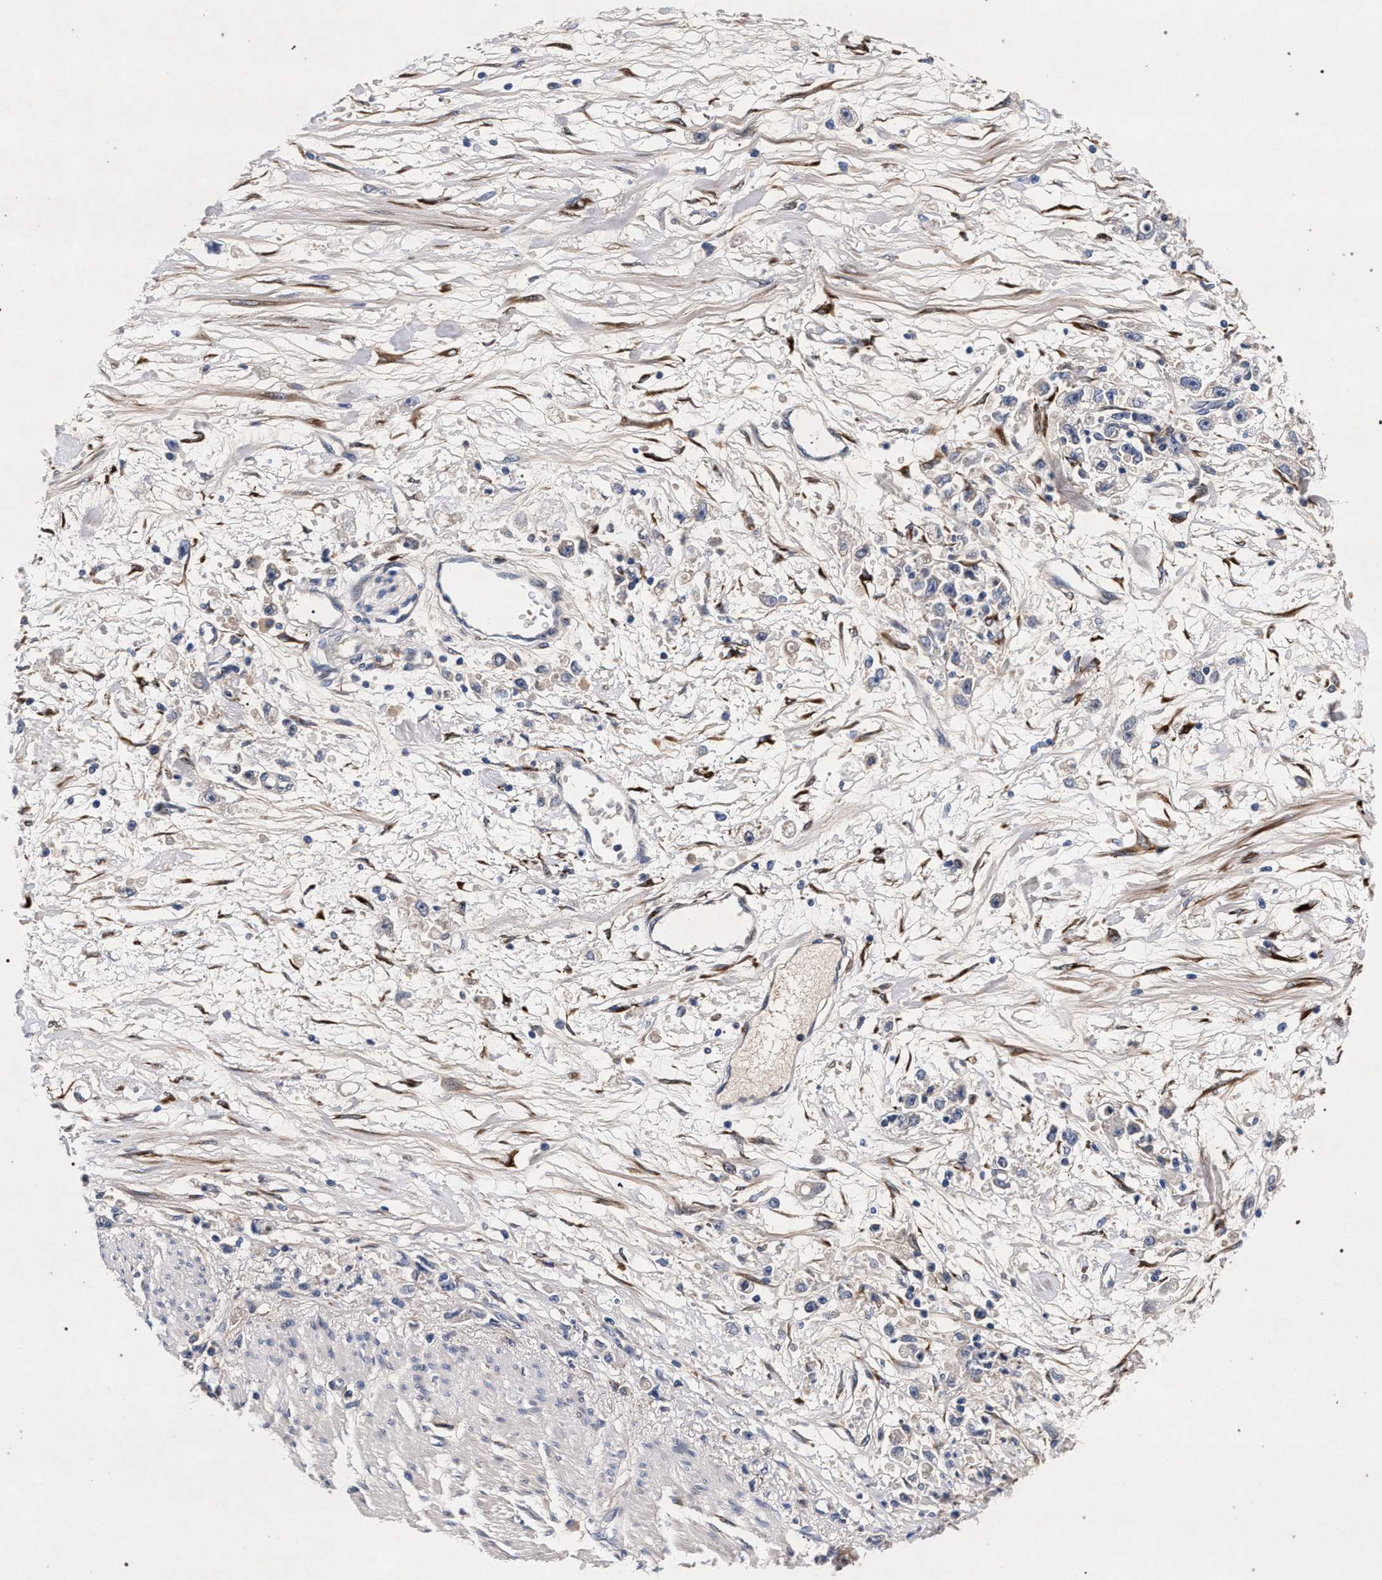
{"staining": {"intensity": "negative", "quantity": "none", "location": "none"}, "tissue": "stomach cancer", "cell_type": "Tumor cells", "image_type": "cancer", "snomed": [{"axis": "morphology", "description": "Adenocarcinoma, NOS"}, {"axis": "topography", "description": "Stomach"}], "caption": "Immunohistochemistry of stomach cancer (adenocarcinoma) reveals no positivity in tumor cells. (Stains: DAB (3,3'-diaminobenzidine) IHC with hematoxylin counter stain, Microscopy: brightfield microscopy at high magnification).", "gene": "NEK7", "patient": {"sex": "female", "age": 59}}